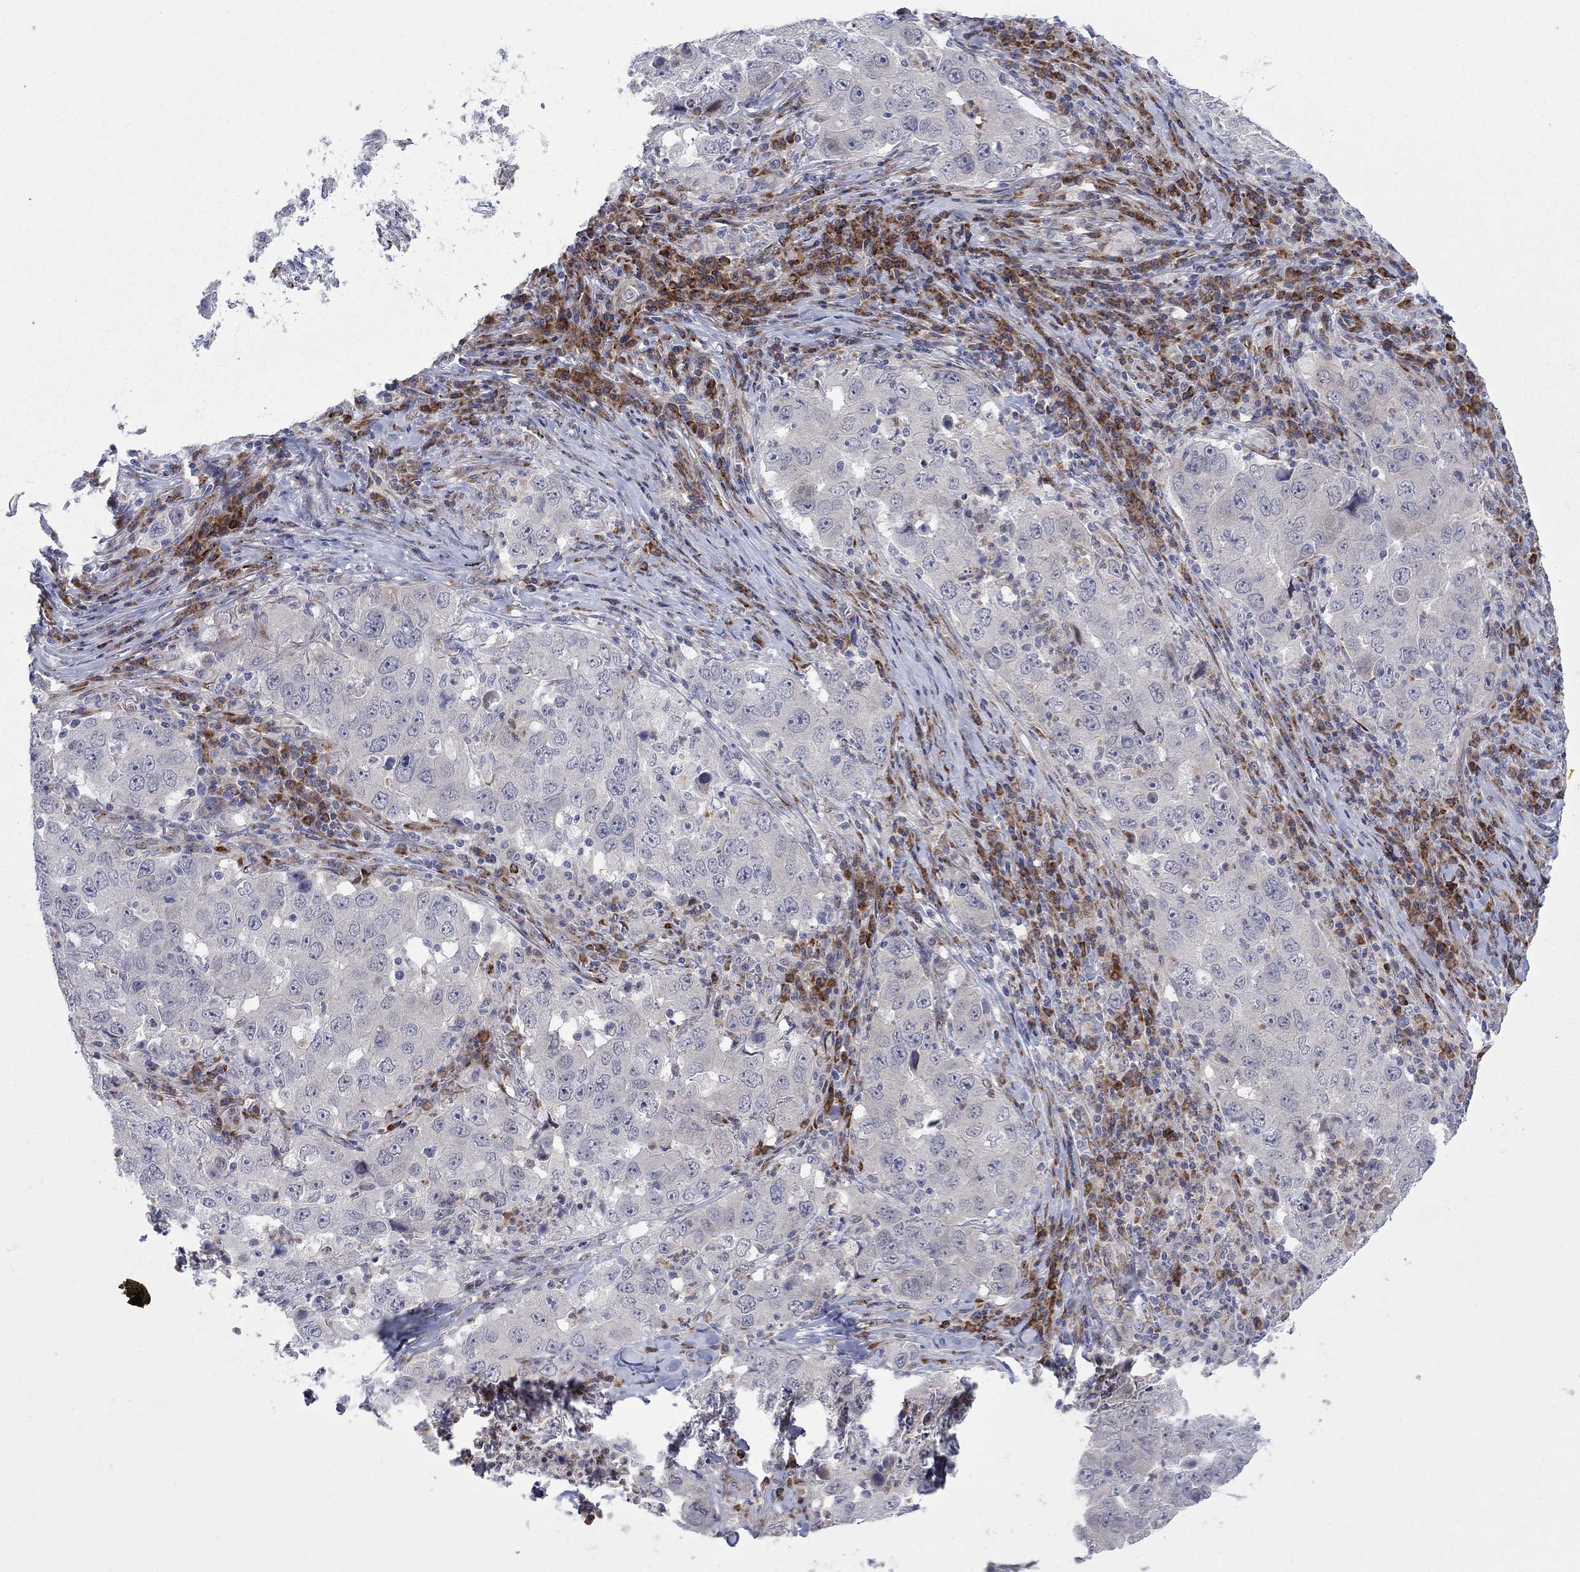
{"staining": {"intensity": "negative", "quantity": "none", "location": "none"}, "tissue": "lung cancer", "cell_type": "Tumor cells", "image_type": "cancer", "snomed": [{"axis": "morphology", "description": "Adenocarcinoma, NOS"}, {"axis": "topography", "description": "Lung"}], "caption": "The image reveals no staining of tumor cells in lung cancer.", "gene": "TTC21B", "patient": {"sex": "male", "age": 73}}